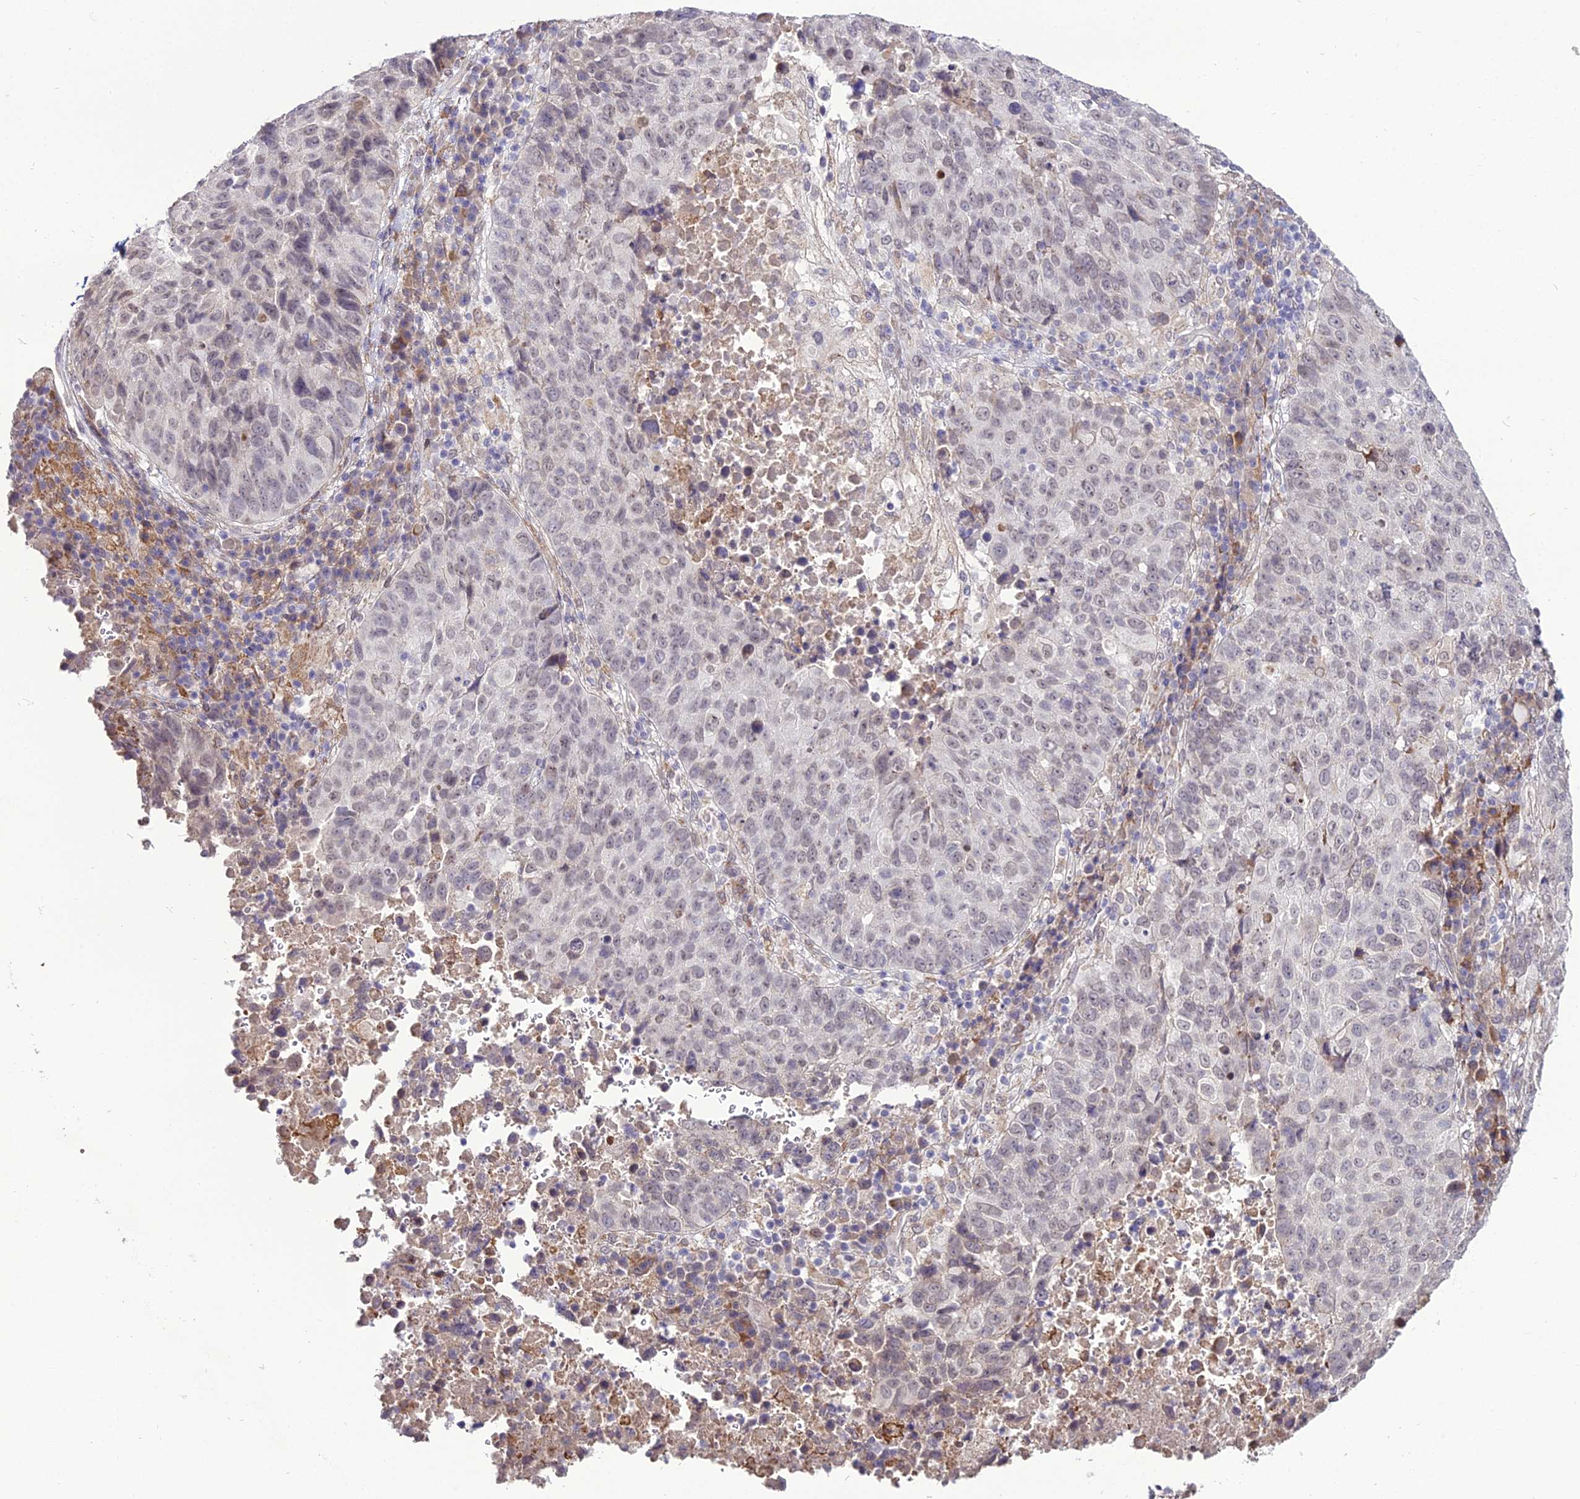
{"staining": {"intensity": "negative", "quantity": "none", "location": "none"}, "tissue": "lung cancer", "cell_type": "Tumor cells", "image_type": "cancer", "snomed": [{"axis": "morphology", "description": "Squamous cell carcinoma, NOS"}, {"axis": "topography", "description": "Lung"}], "caption": "High magnification brightfield microscopy of lung cancer stained with DAB (3,3'-diaminobenzidine) (brown) and counterstained with hematoxylin (blue): tumor cells show no significant positivity.", "gene": "TROAP", "patient": {"sex": "male", "age": 73}}